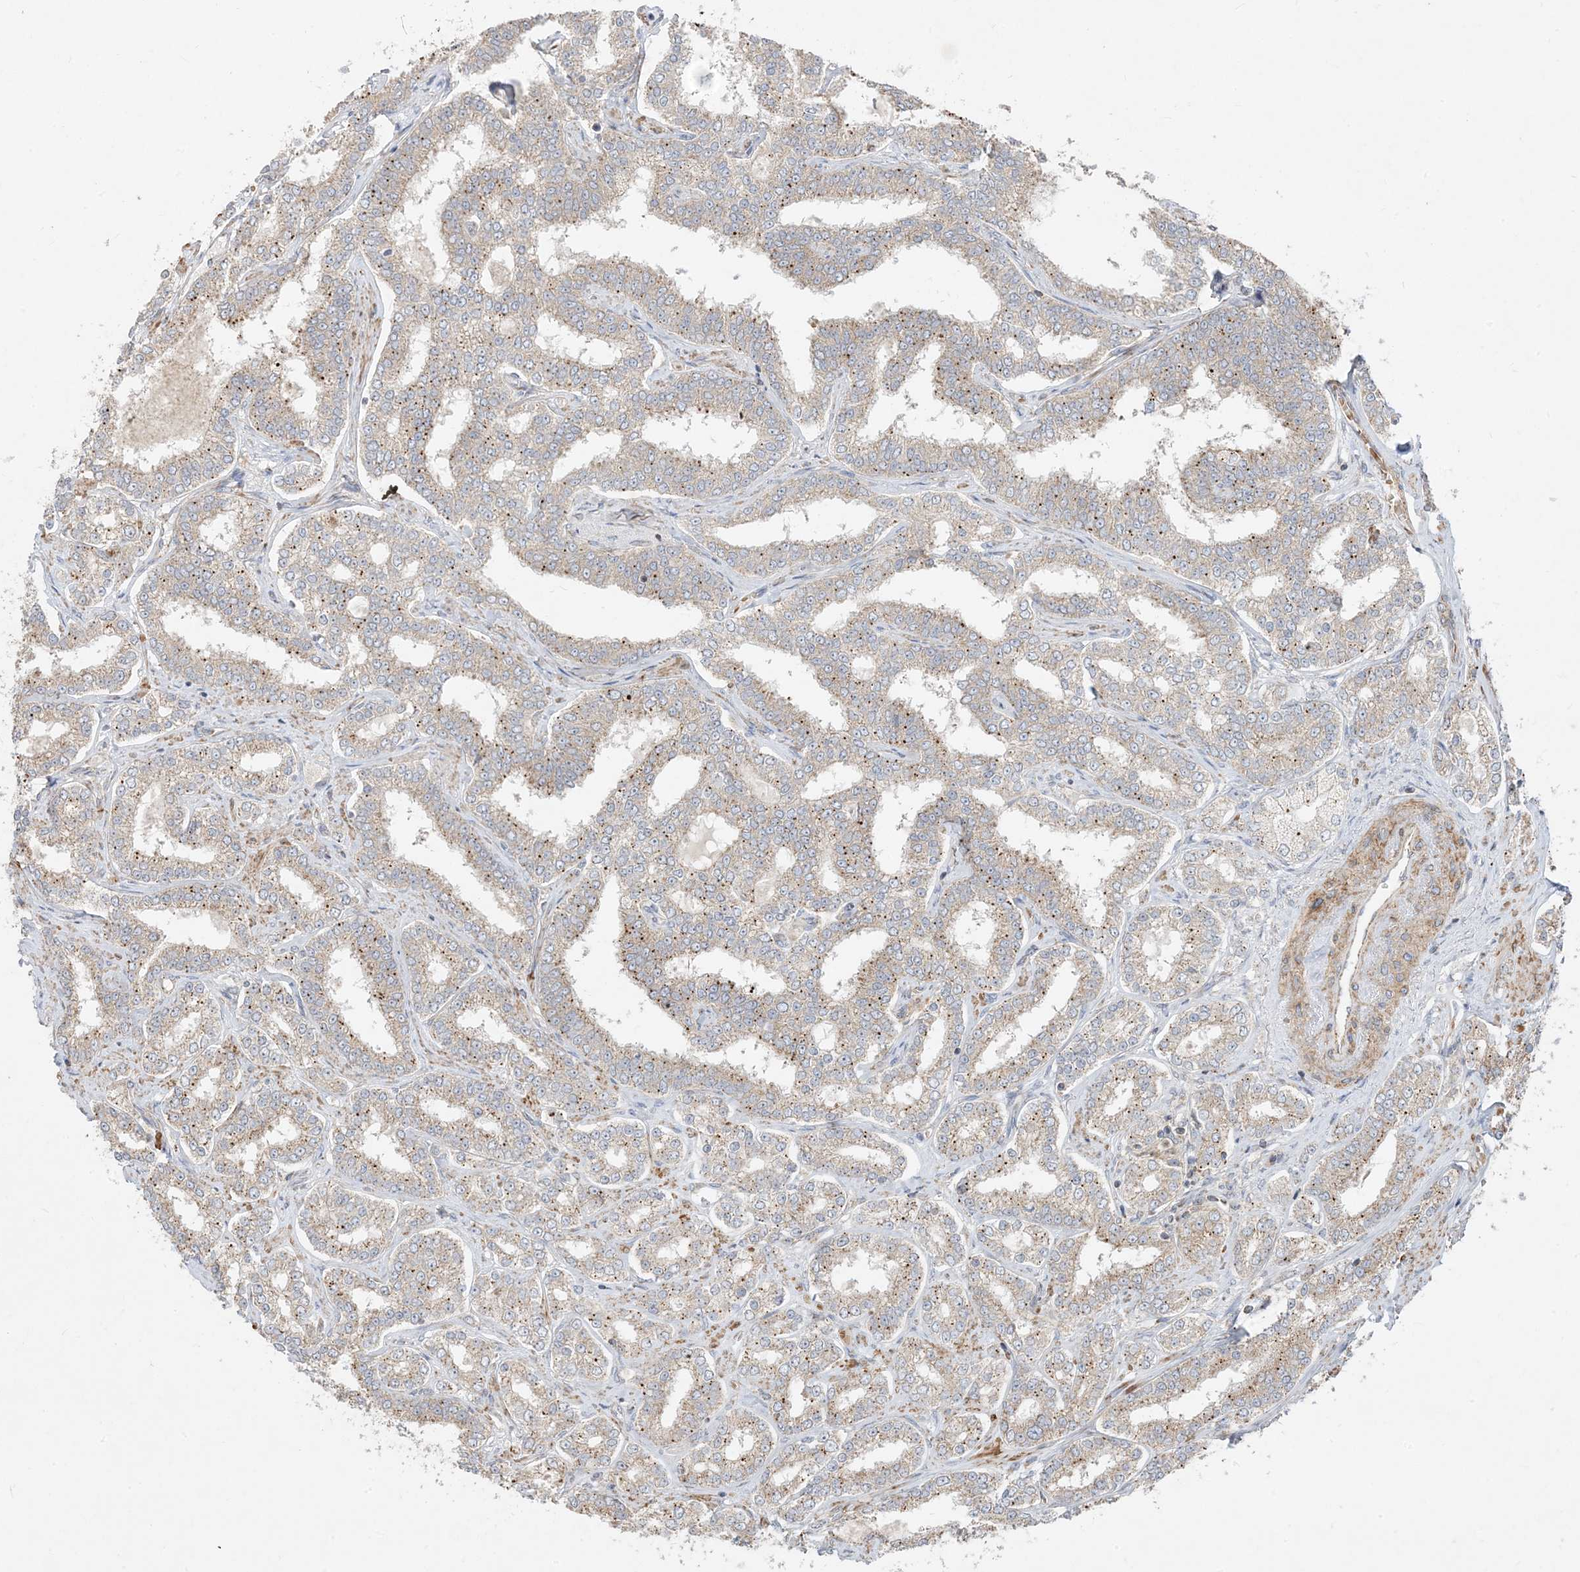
{"staining": {"intensity": "weak", "quantity": ">75%", "location": "cytoplasmic/membranous"}, "tissue": "prostate cancer", "cell_type": "Tumor cells", "image_type": "cancer", "snomed": [{"axis": "morphology", "description": "Normal tissue, NOS"}, {"axis": "morphology", "description": "Adenocarcinoma, High grade"}, {"axis": "topography", "description": "Prostate"}], "caption": "Prostate cancer stained for a protein (brown) reveals weak cytoplasmic/membranous positive staining in about >75% of tumor cells.", "gene": "AARS2", "patient": {"sex": "male", "age": 83}}